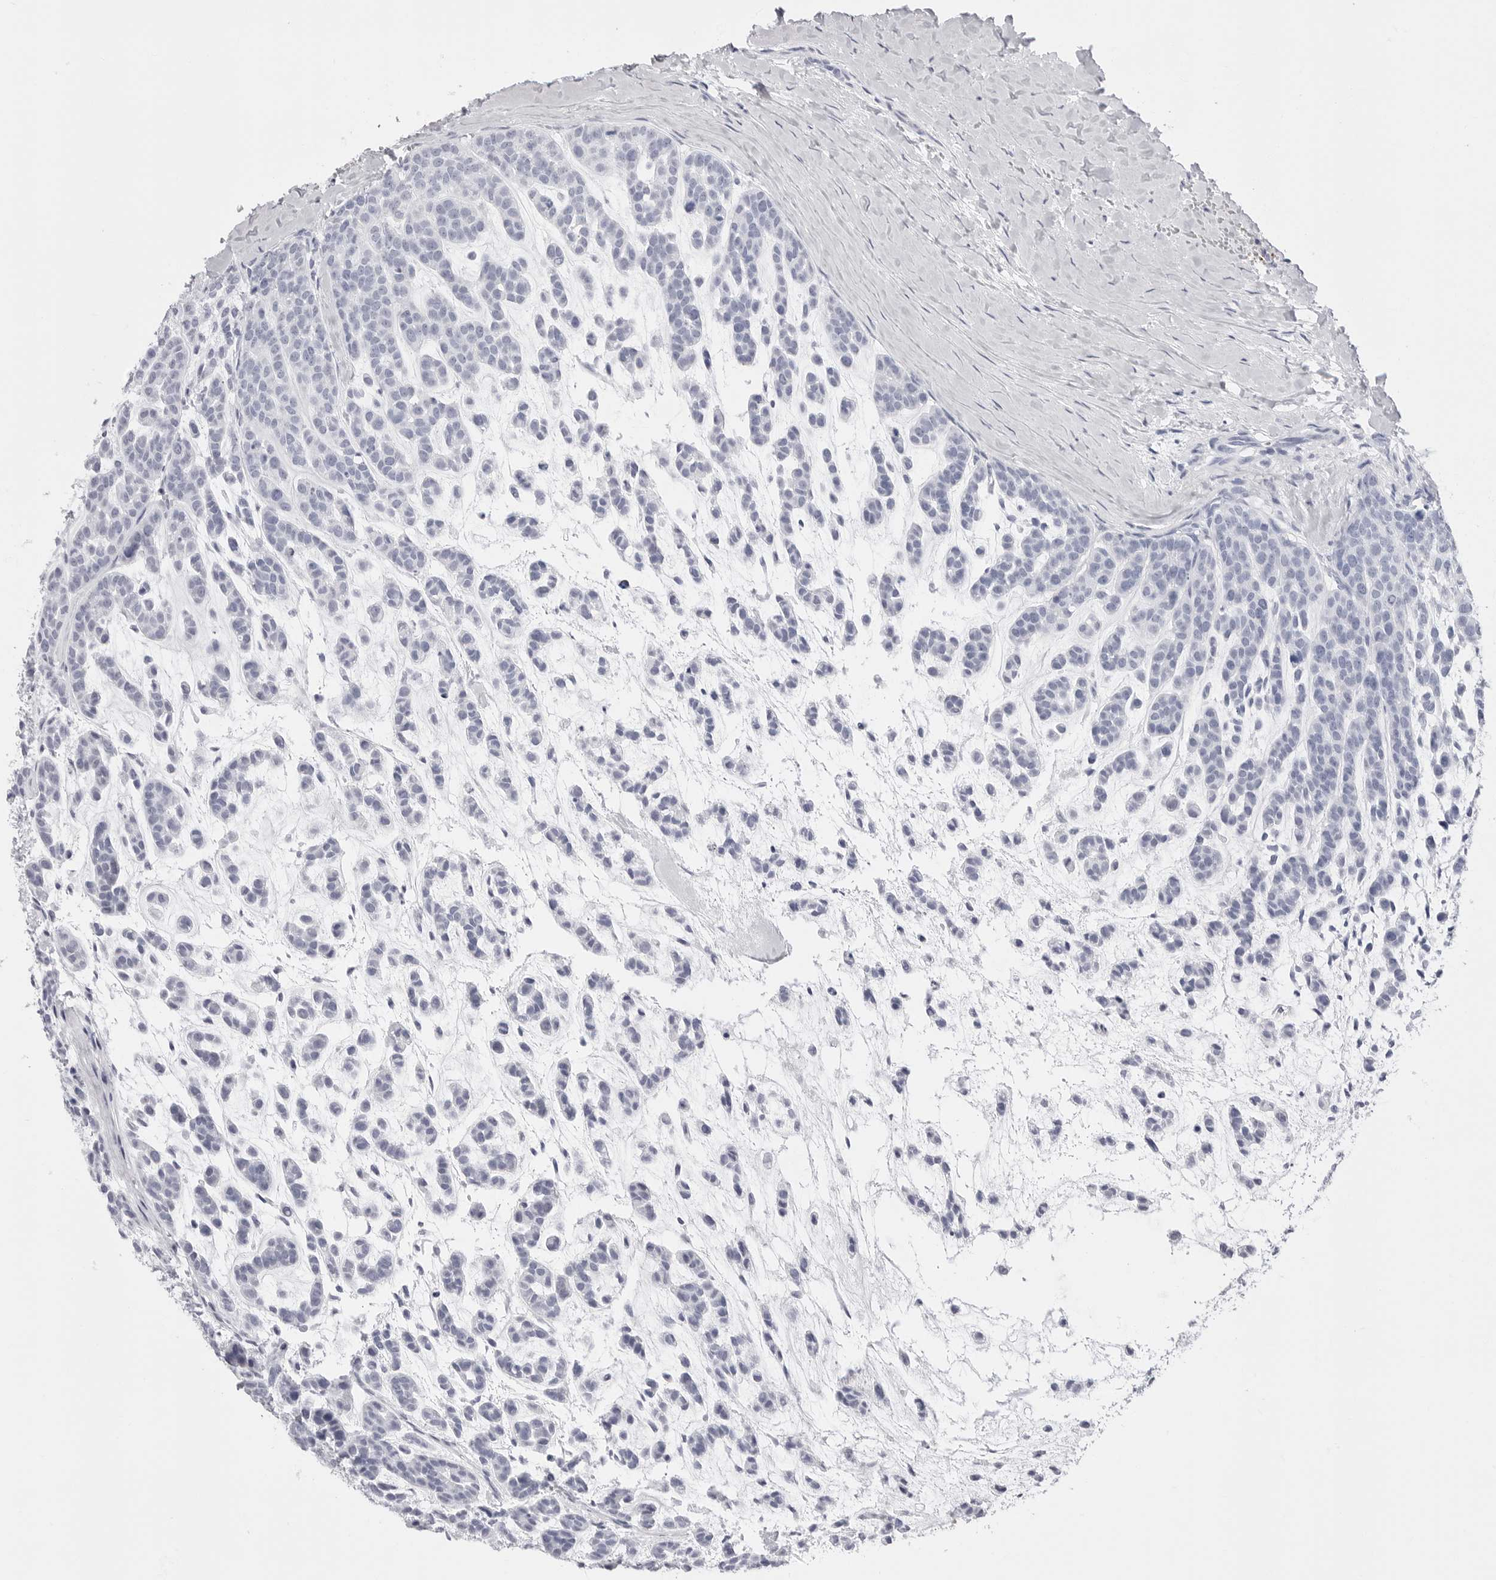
{"staining": {"intensity": "negative", "quantity": "none", "location": "none"}, "tissue": "head and neck cancer", "cell_type": "Tumor cells", "image_type": "cancer", "snomed": [{"axis": "morphology", "description": "Adenocarcinoma, NOS"}, {"axis": "morphology", "description": "Adenoma, NOS"}, {"axis": "topography", "description": "Head-Neck"}], "caption": "This is a micrograph of immunohistochemistry (IHC) staining of adenoma (head and neck), which shows no positivity in tumor cells.", "gene": "TSSK1B", "patient": {"sex": "female", "age": 55}}